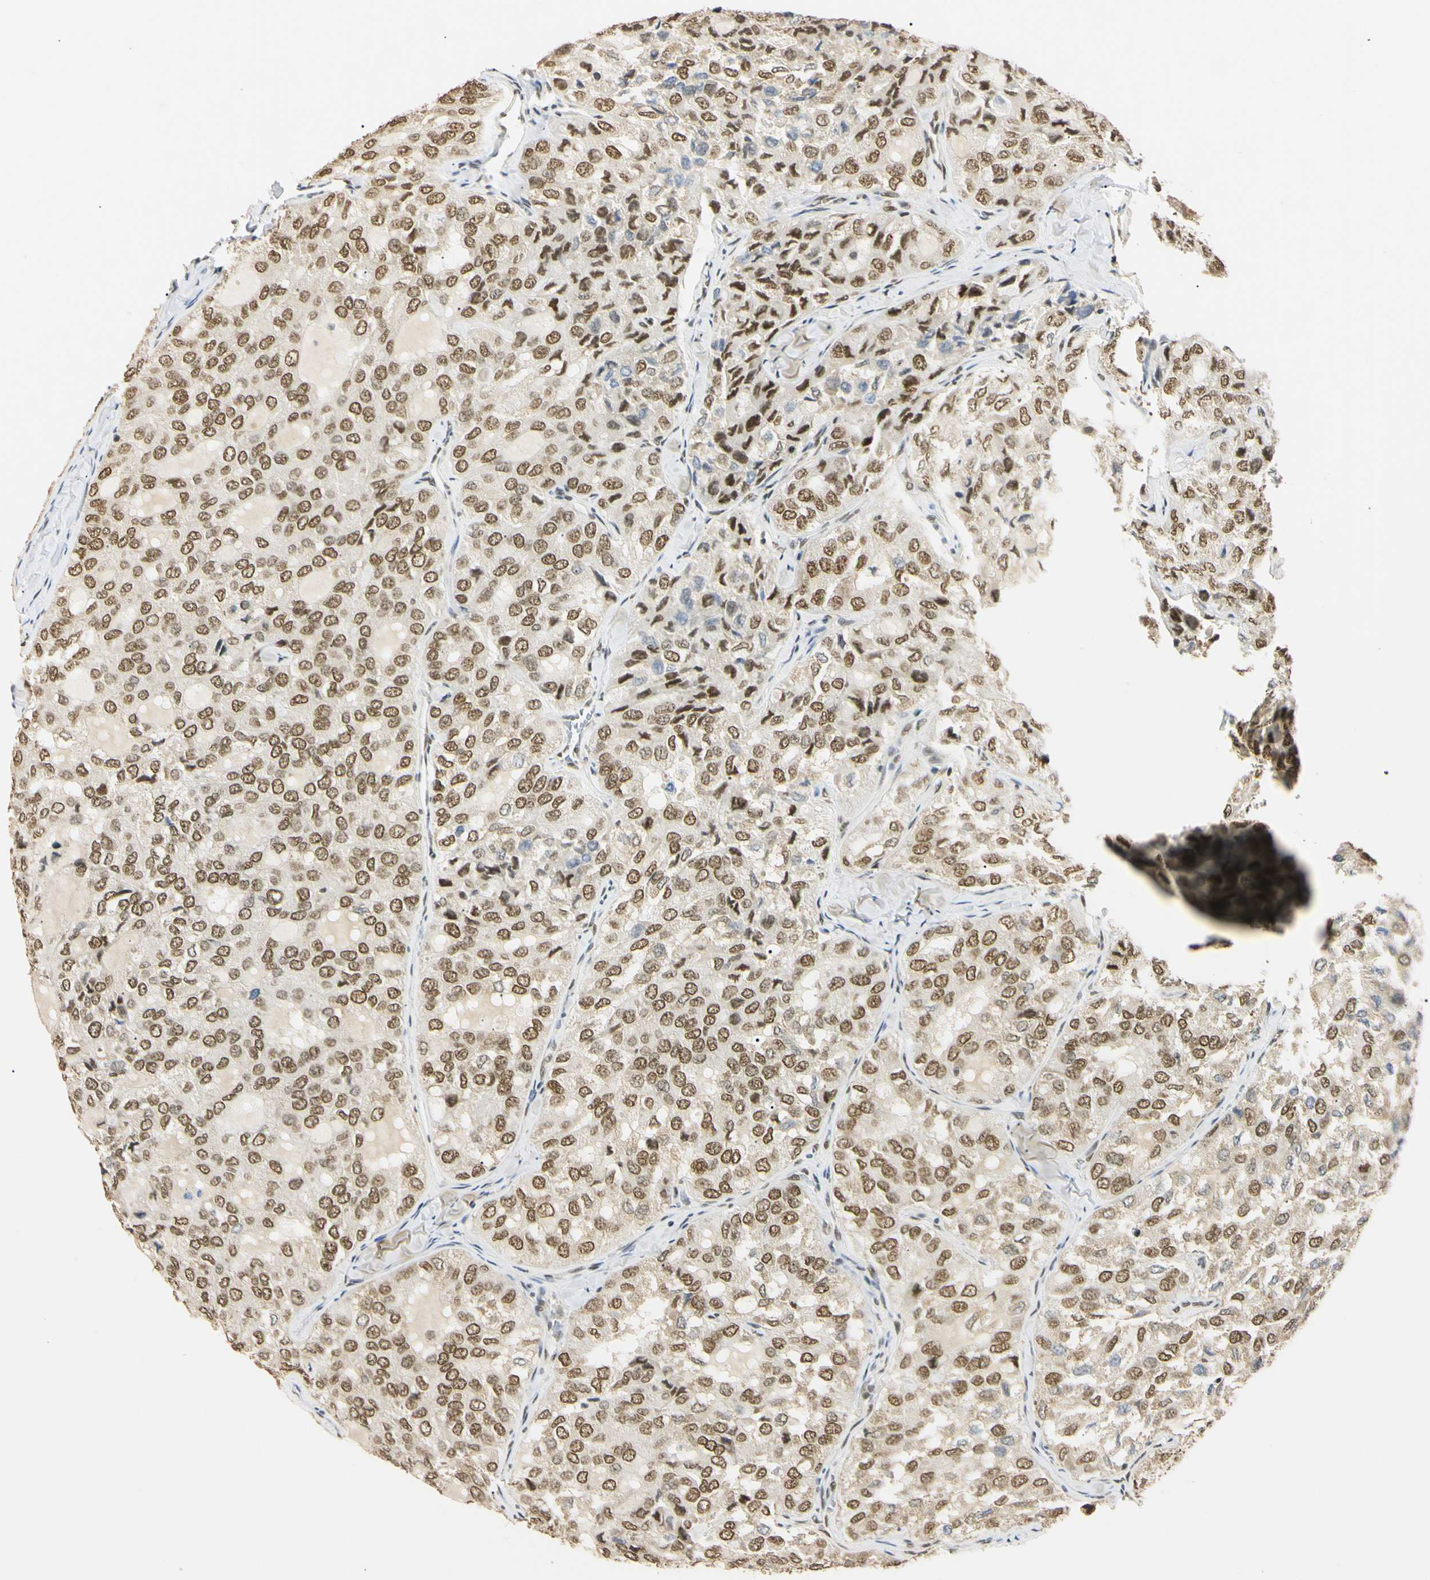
{"staining": {"intensity": "strong", "quantity": ">75%", "location": "nuclear"}, "tissue": "thyroid cancer", "cell_type": "Tumor cells", "image_type": "cancer", "snomed": [{"axis": "morphology", "description": "Follicular adenoma carcinoma, NOS"}, {"axis": "topography", "description": "Thyroid gland"}], "caption": "Human thyroid follicular adenoma carcinoma stained with a brown dye displays strong nuclear positive staining in about >75% of tumor cells.", "gene": "SMARCA5", "patient": {"sex": "male", "age": 75}}